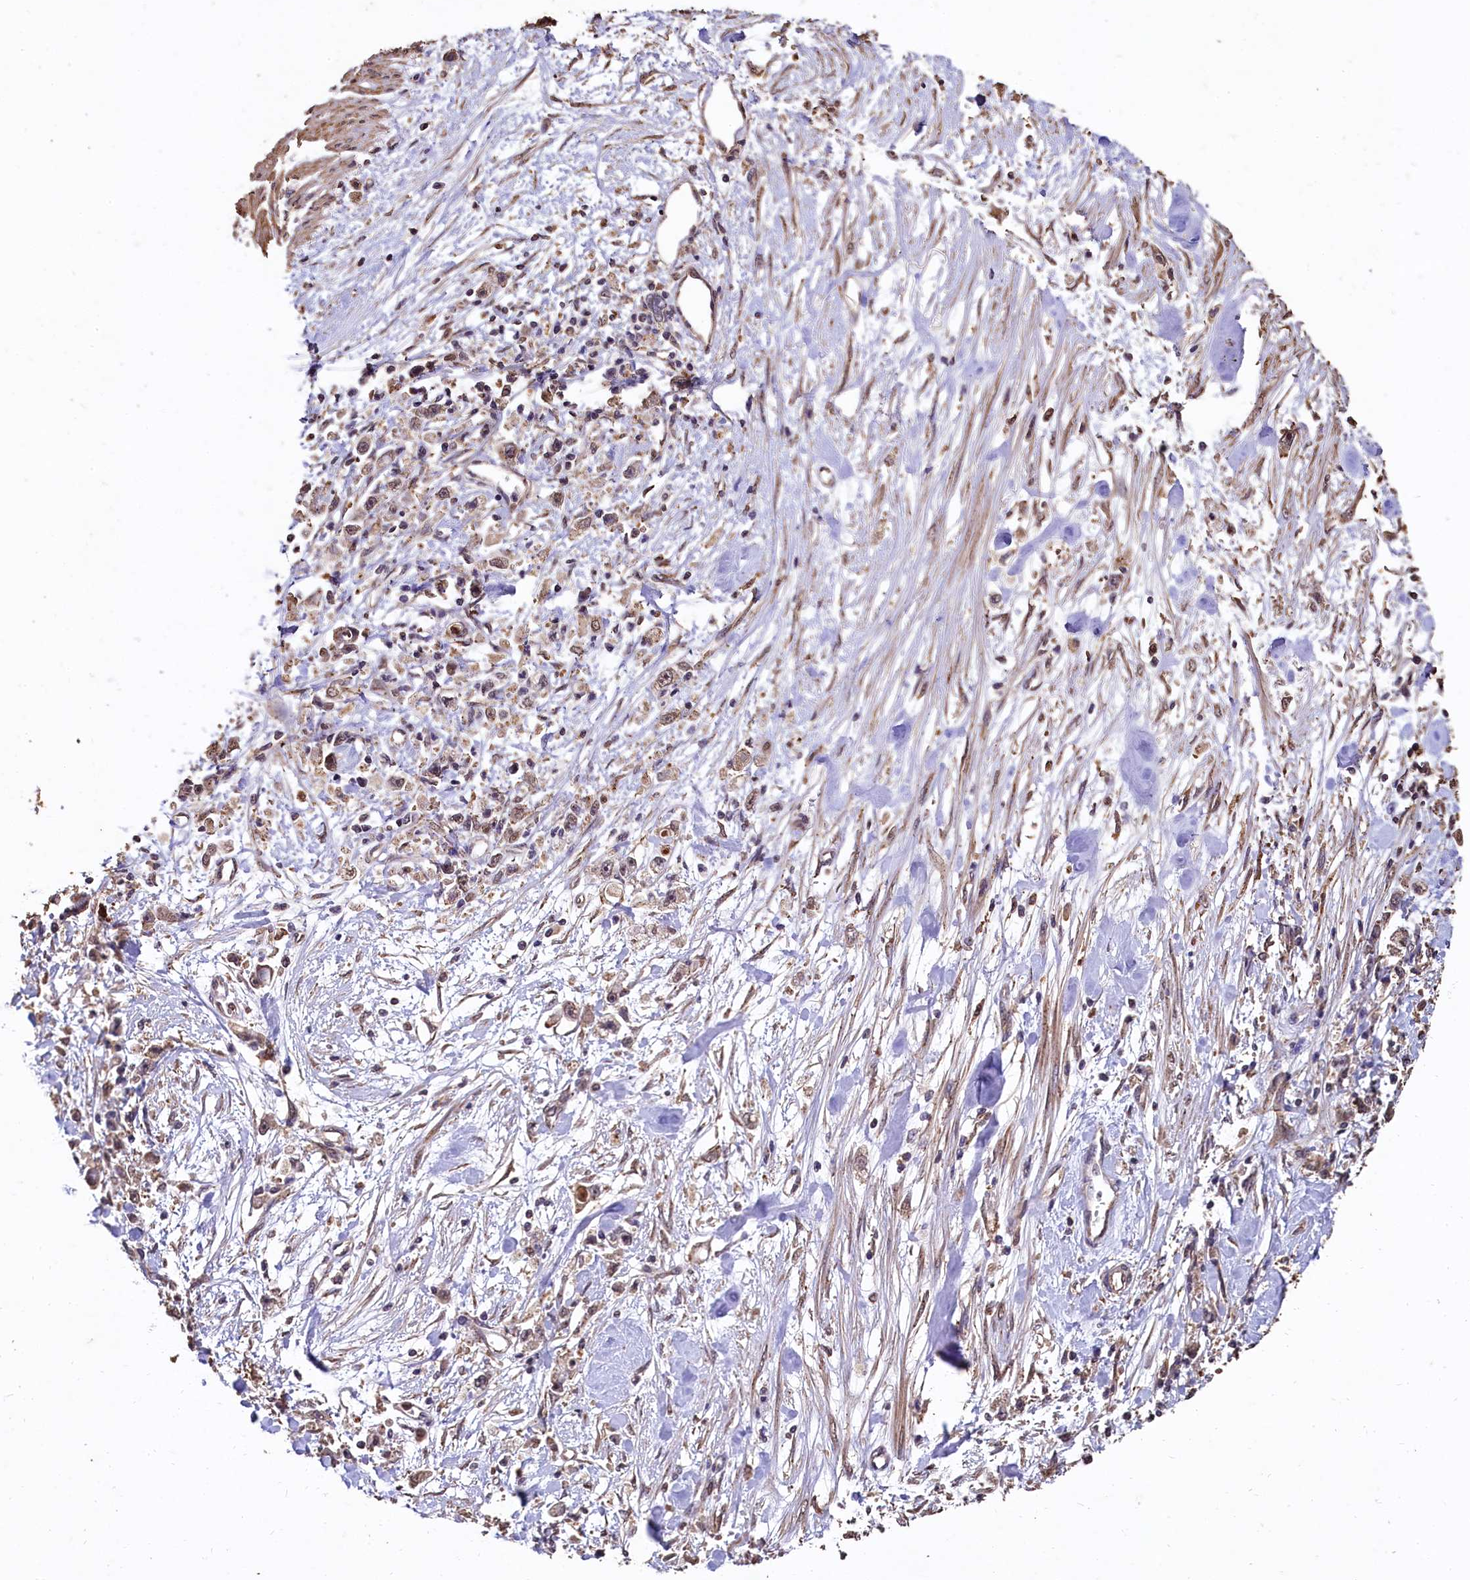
{"staining": {"intensity": "weak", "quantity": "25%-75%", "location": "cytoplasmic/membranous"}, "tissue": "stomach cancer", "cell_type": "Tumor cells", "image_type": "cancer", "snomed": [{"axis": "morphology", "description": "Adenocarcinoma, NOS"}, {"axis": "topography", "description": "Stomach"}], "caption": "This image demonstrates immunohistochemistry (IHC) staining of human stomach adenocarcinoma, with low weak cytoplasmic/membranous expression in approximately 25%-75% of tumor cells.", "gene": "LSM4", "patient": {"sex": "female", "age": 59}}